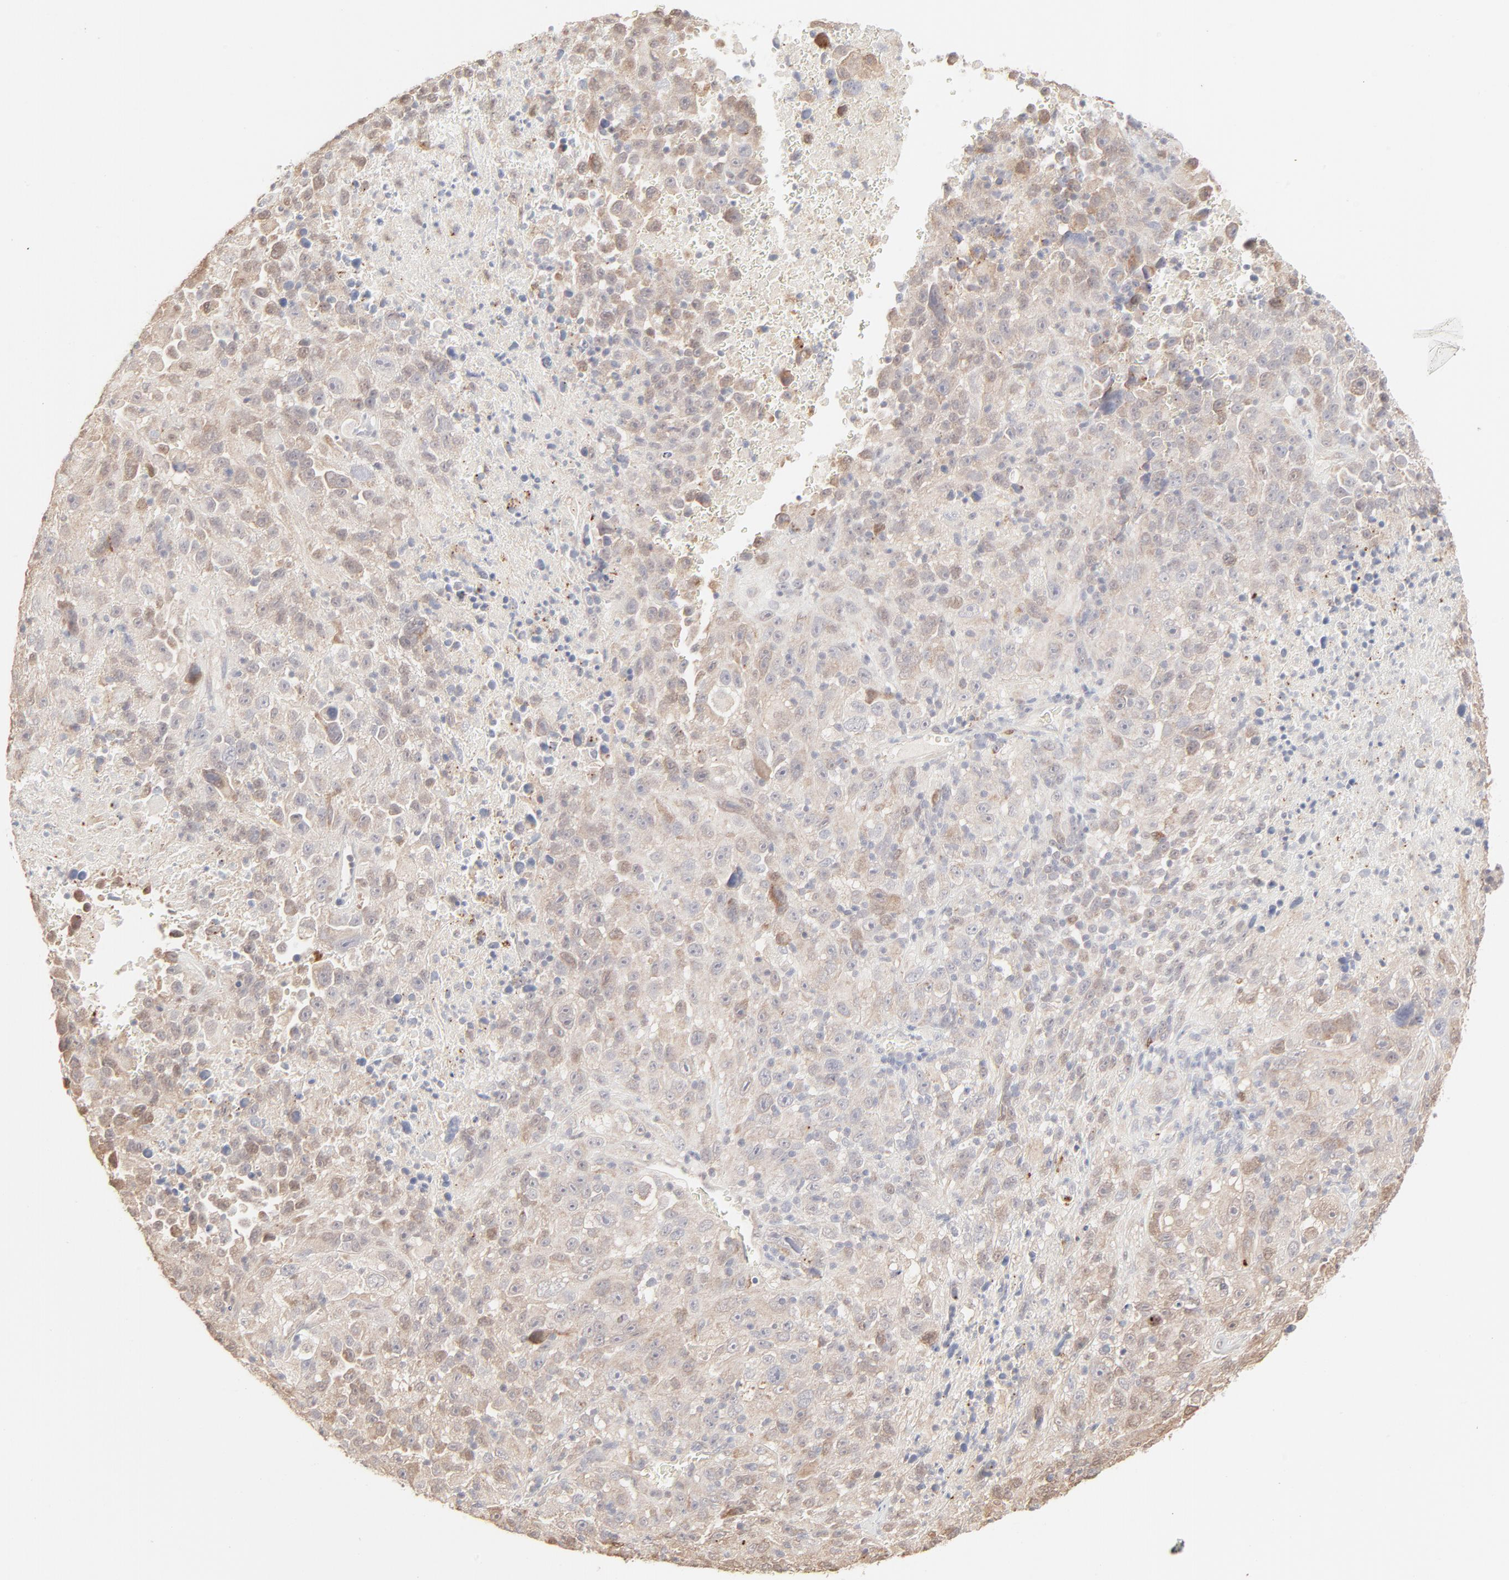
{"staining": {"intensity": "weak", "quantity": "25%-75%", "location": "cytoplasmic/membranous"}, "tissue": "melanoma", "cell_type": "Tumor cells", "image_type": "cancer", "snomed": [{"axis": "morphology", "description": "Malignant melanoma, Metastatic site"}, {"axis": "topography", "description": "Cerebral cortex"}], "caption": "DAB immunohistochemical staining of human malignant melanoma (metastatic site) reveals weak cytoplasmic/membranous protein staining in approximately 25%-75% of tumor cells. The protein of interest is stained brown, and the nuclei are stained in blue (DAB IHC with brightfield microscopy, high magnification).", "gene": "LGALS2", "patient": {"sex": "female", "age": 52}}